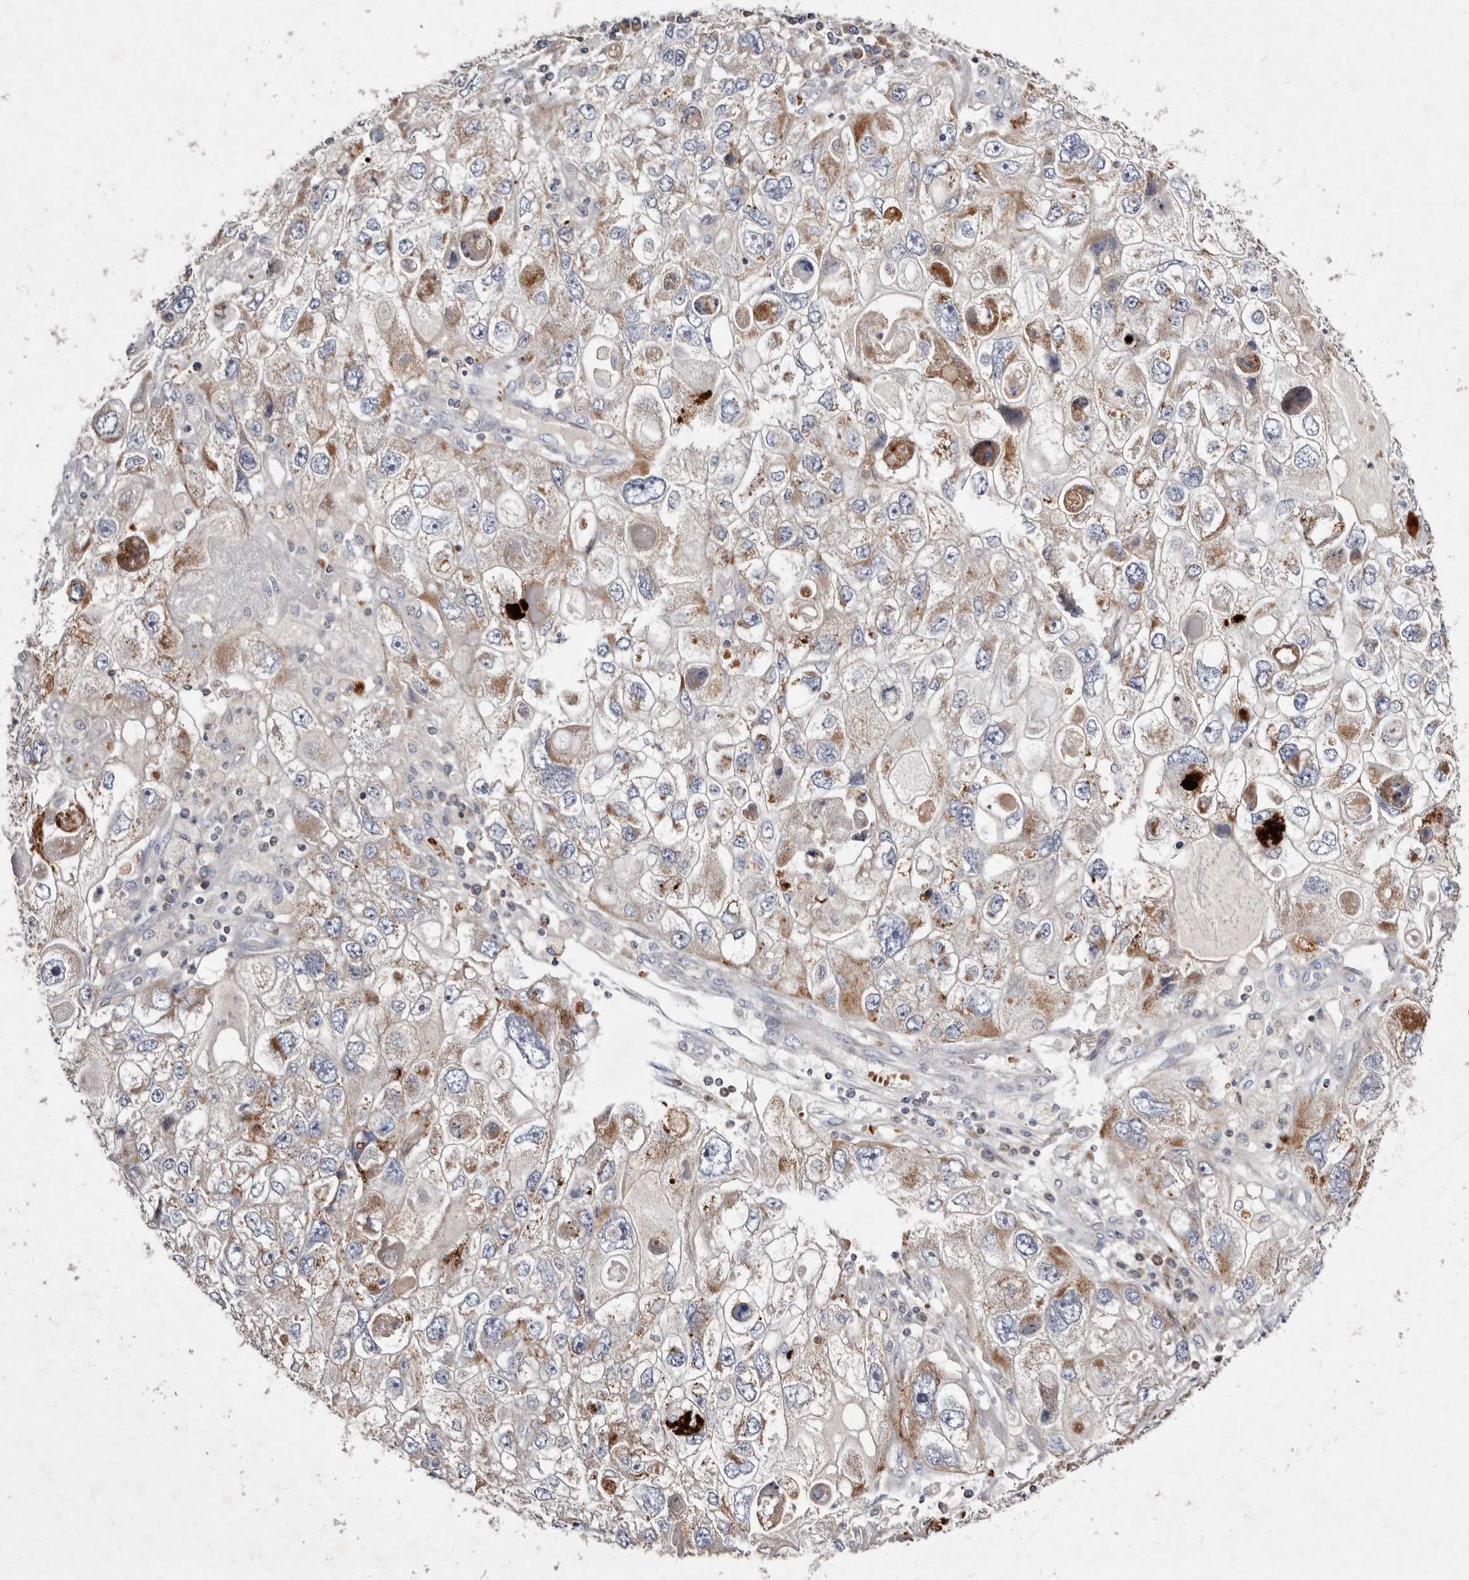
{"staining": {"intensity": "weak", "quantity": "25%-75%", "location": "cytoplasmic/membranous"}, "tissue": "endometrial cancer", "cell_type": "Tumor cells", "image_type": "cancer", "snomed": [{"axis": "morphology", "description": "Adenocarcinoma, NOS"}, {"axis": "topography", "description": "Endometrium"}], "caption": "Immunohistochemical staining of endometrial cancer demonstrates low levels of weak cytoplasmic/membranous protein expression in about 25%-75% of tumor cells.", "gene": "SLC25A20", "patient": {"sex": "female", "age": 49}}